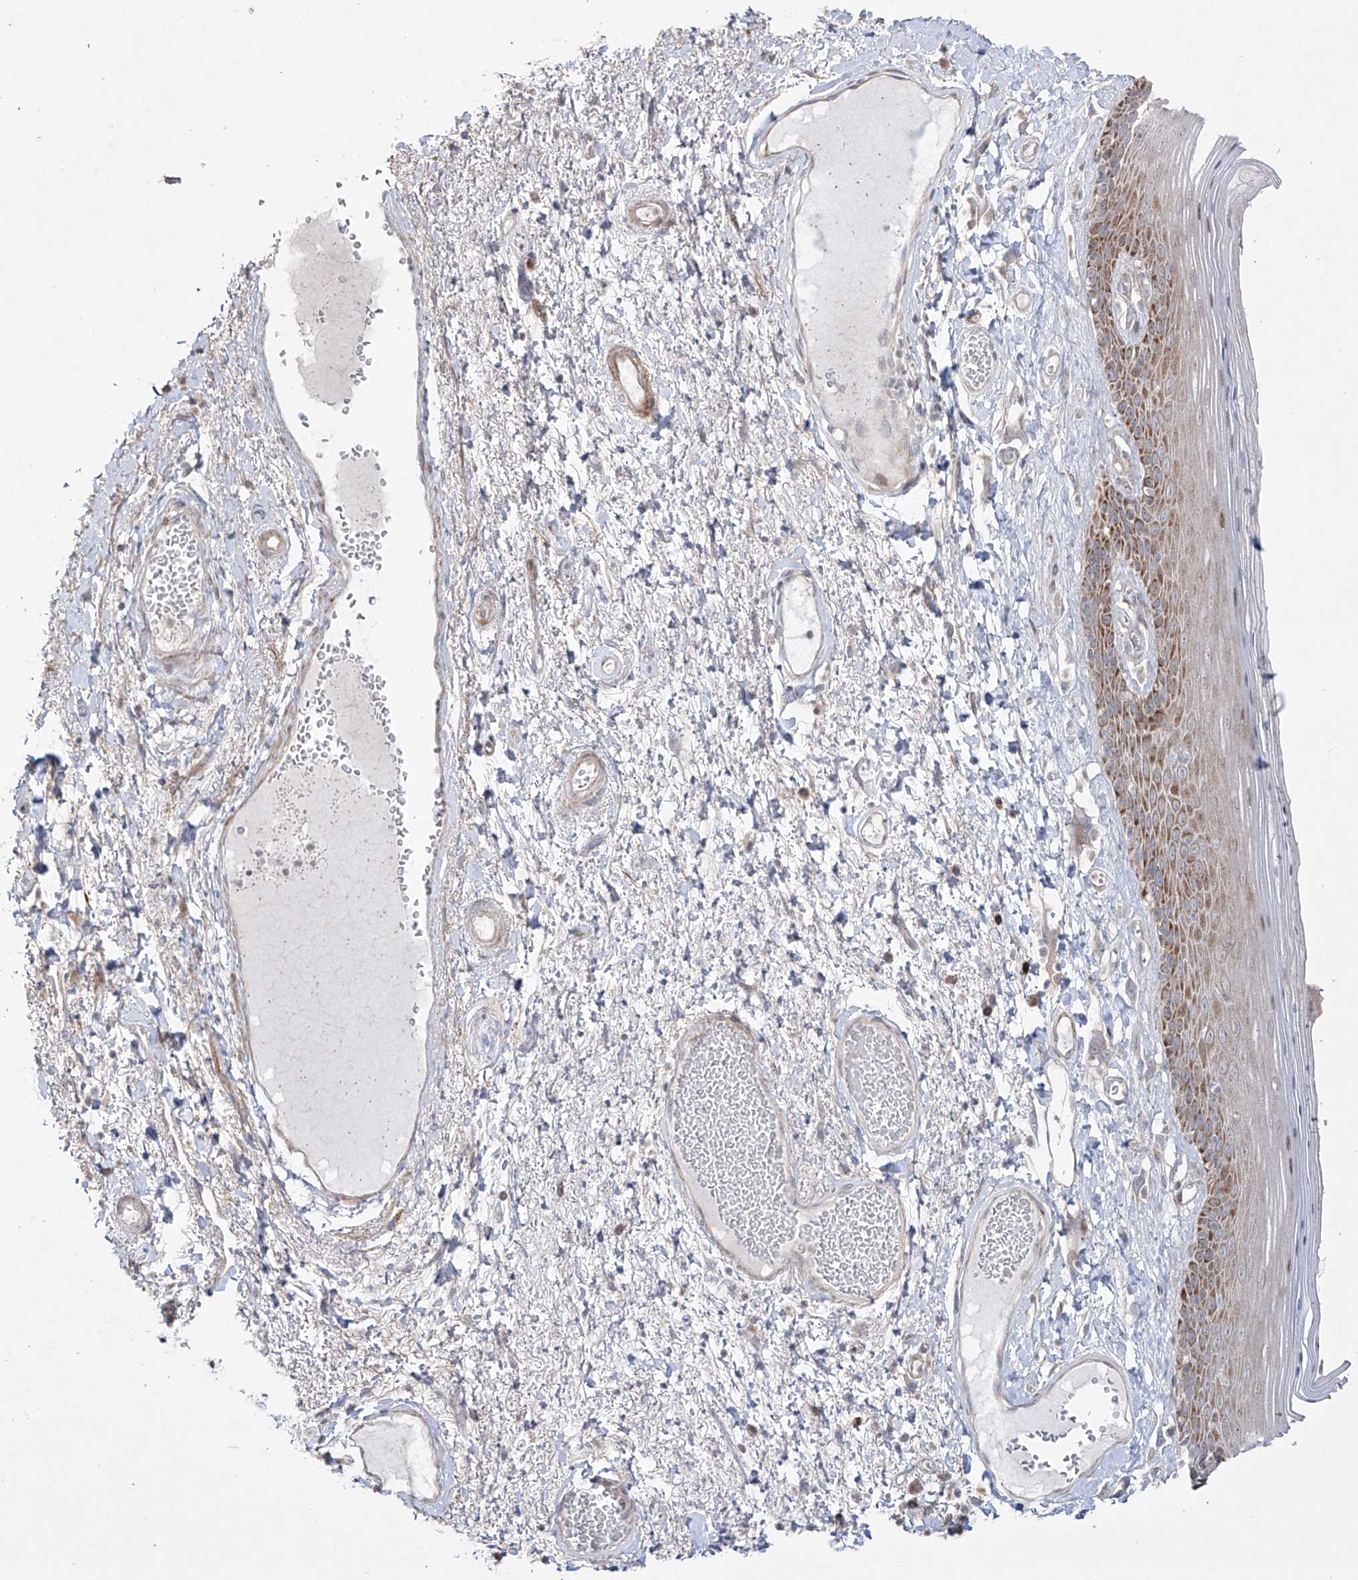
{"staining": {"intensity": "moderate", "quantity": ">75%", "location": "cytoplasmic/membranous"}, "tissue": "skin", "cell_type": "Epidermal cells", "image_type": "normal", "snomed": [{"axis": "morphology", "description": "Normal tissue, NOS"}, {"axis": "topography", "description": "Anal"}], "caption": "Brown immunohistochemical staining in unremarkable human skin shows moderate cytoplasmic/membranous expression in about >75% of epidermal cells.", "gene": "YKT6", "patient": {"sex": "male", "age": 69}}